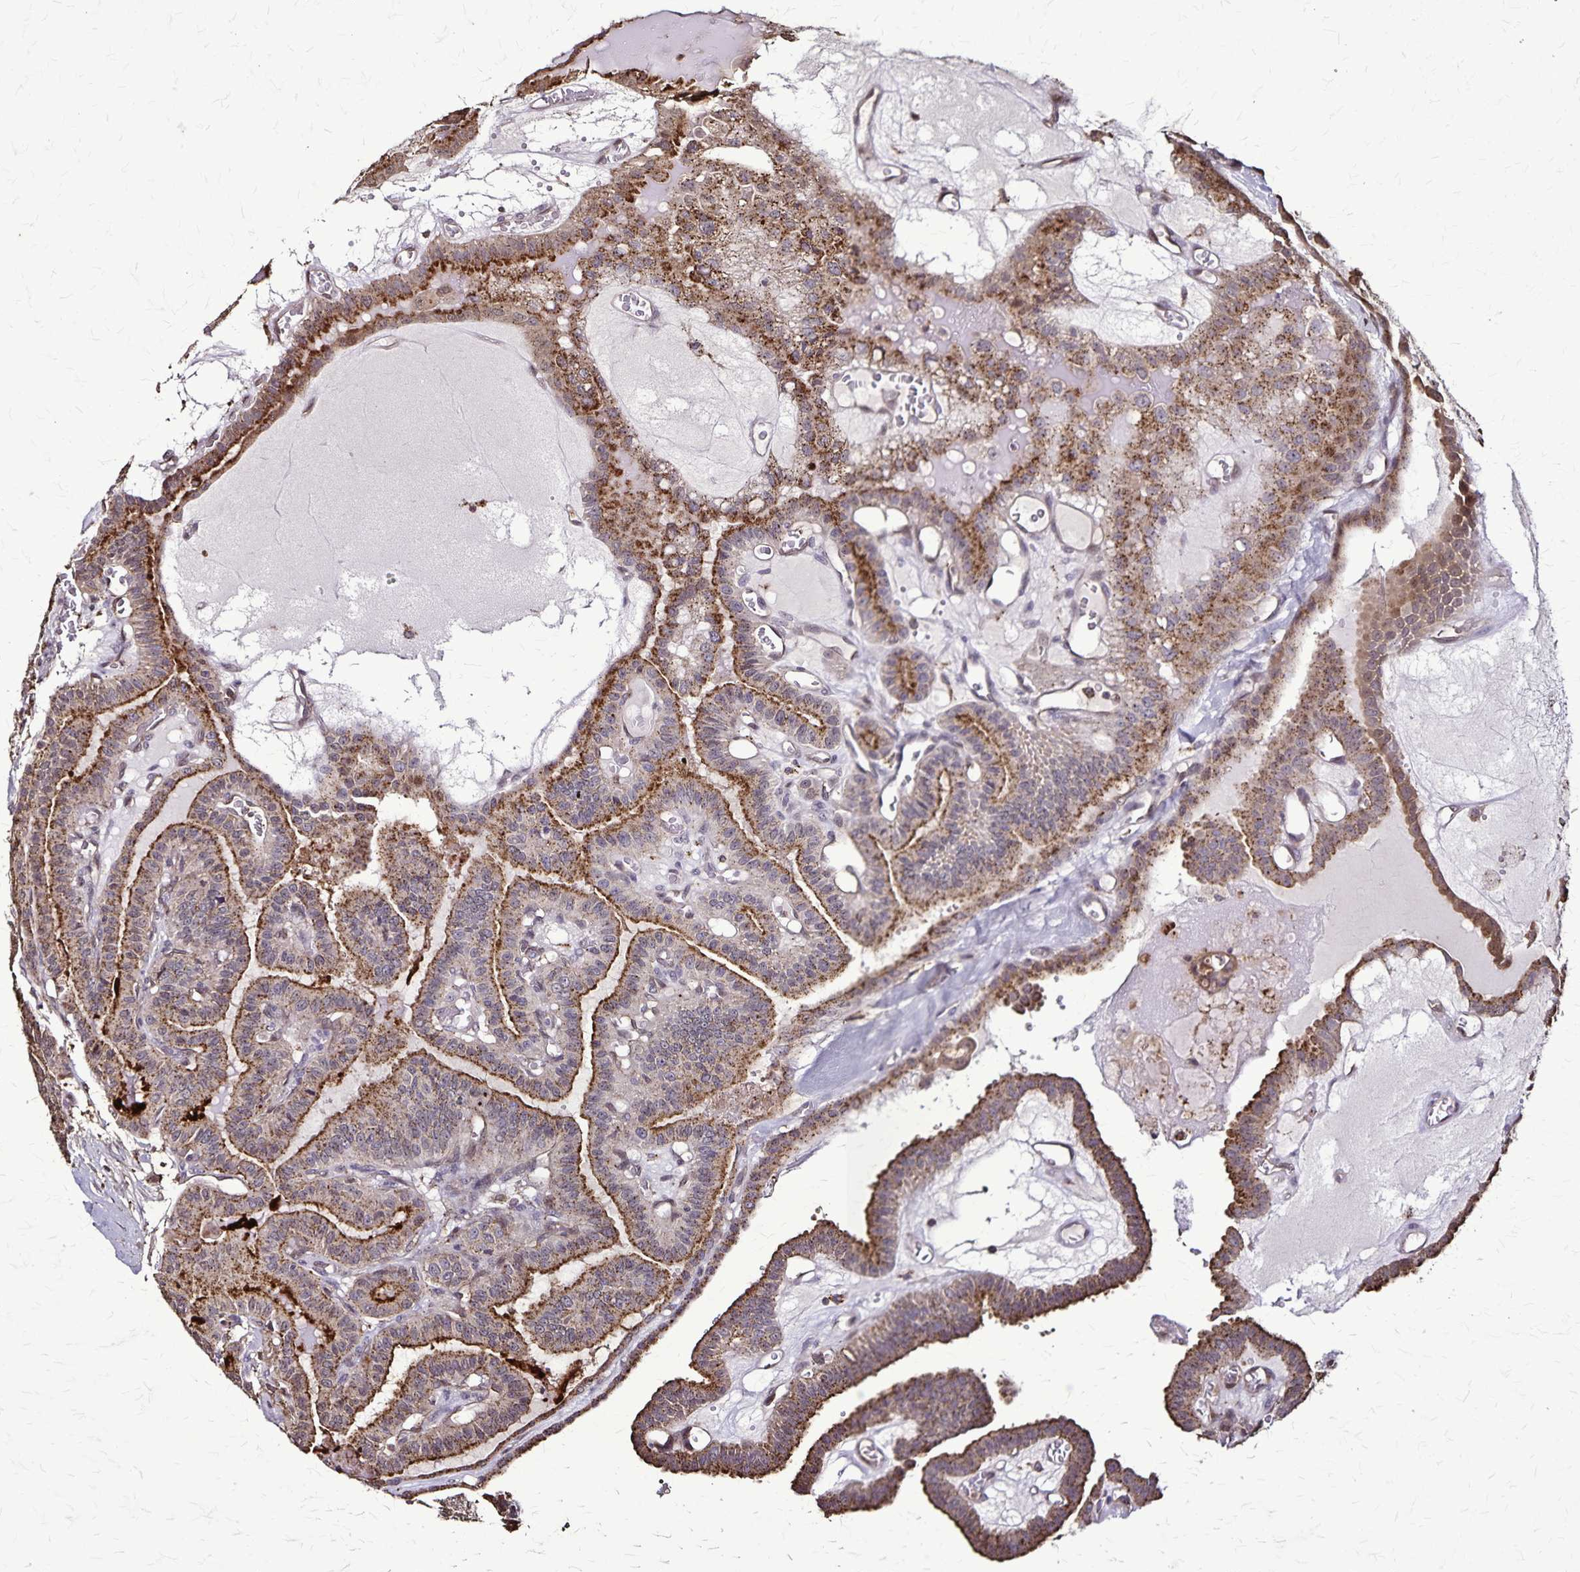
{"staining": {"intensity": "moderate", "quantity": "25%-75%", "location": "cytoplasmic/membranous"}, "tissue": "thyroid cancer", "cell_type": "Tumor cells", "image_type": "cancer", "snomed": [{"axis": "morphology", "description": "Papillary adenocarcinoma, NOS"}, {"axis": "topography", "description": "Thyroid gland"}], "caption": "There is medium levels of moderate cytoplasmic/membranous staining in tumor cells of thyroid papillary adenocarcinoma, as demonstrated by immunohistochemical staining (brown color).", "gene": "CHMP1B", "patient": {"sex": "male", "age": 87}}